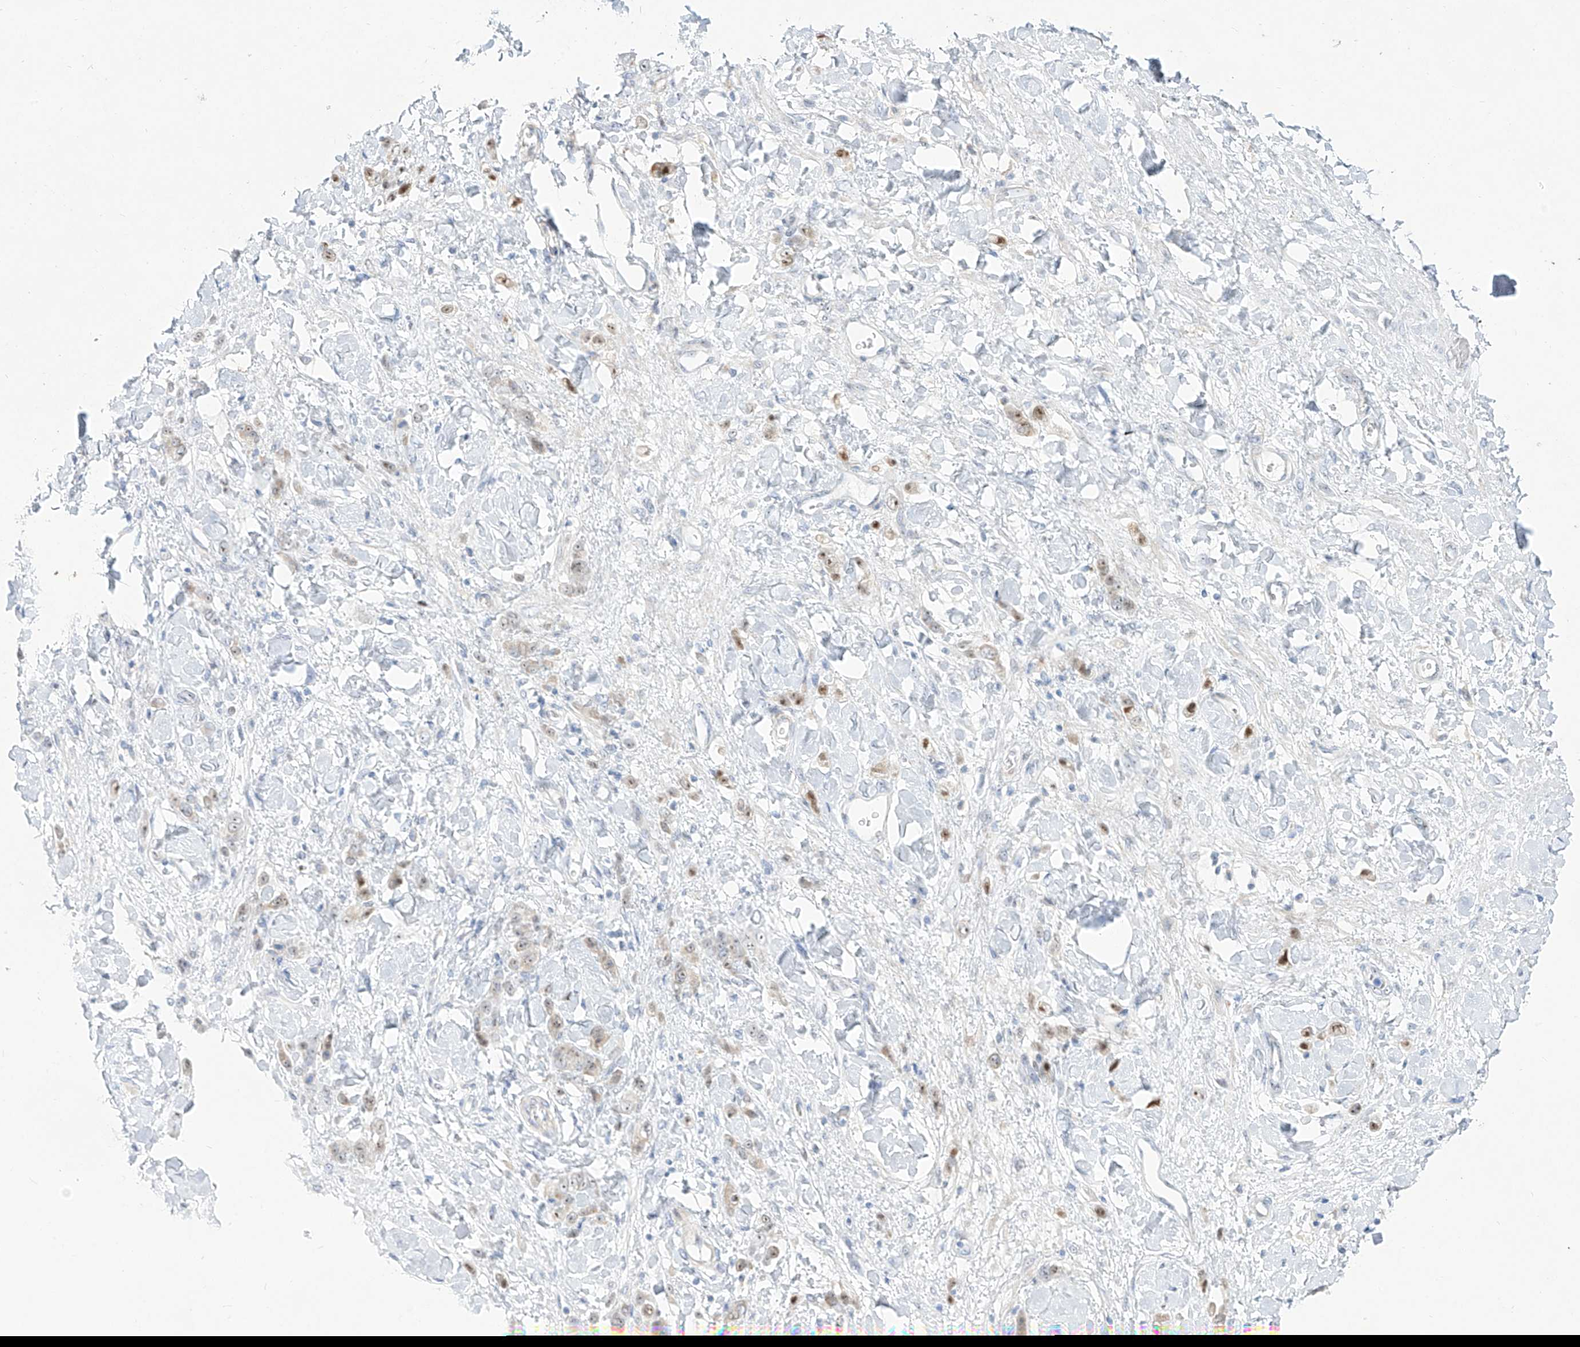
{"staining": {"intensity": "weak", "quantity": "25%-75%", "location": "nuclear"}, "tissue": "stomach cancer", "cell_type": "Tumor cells", "image_type": "cancer", "snomed": [{"axis": "morphology", "description": "Normal tissue, NOS"}, {"axis": "morphology", "description": "Adenocarcinoma, NOS"}, {"axis": "topography", "description": "Stomach"}], "caption": "Human stomach cancer stained for a protein (brown) displays weak nuclear positive positivity in approximately 25%-75% of tumor cells.", "gene": "SNU13", "patient": {"sex": "male", "age": 82}}